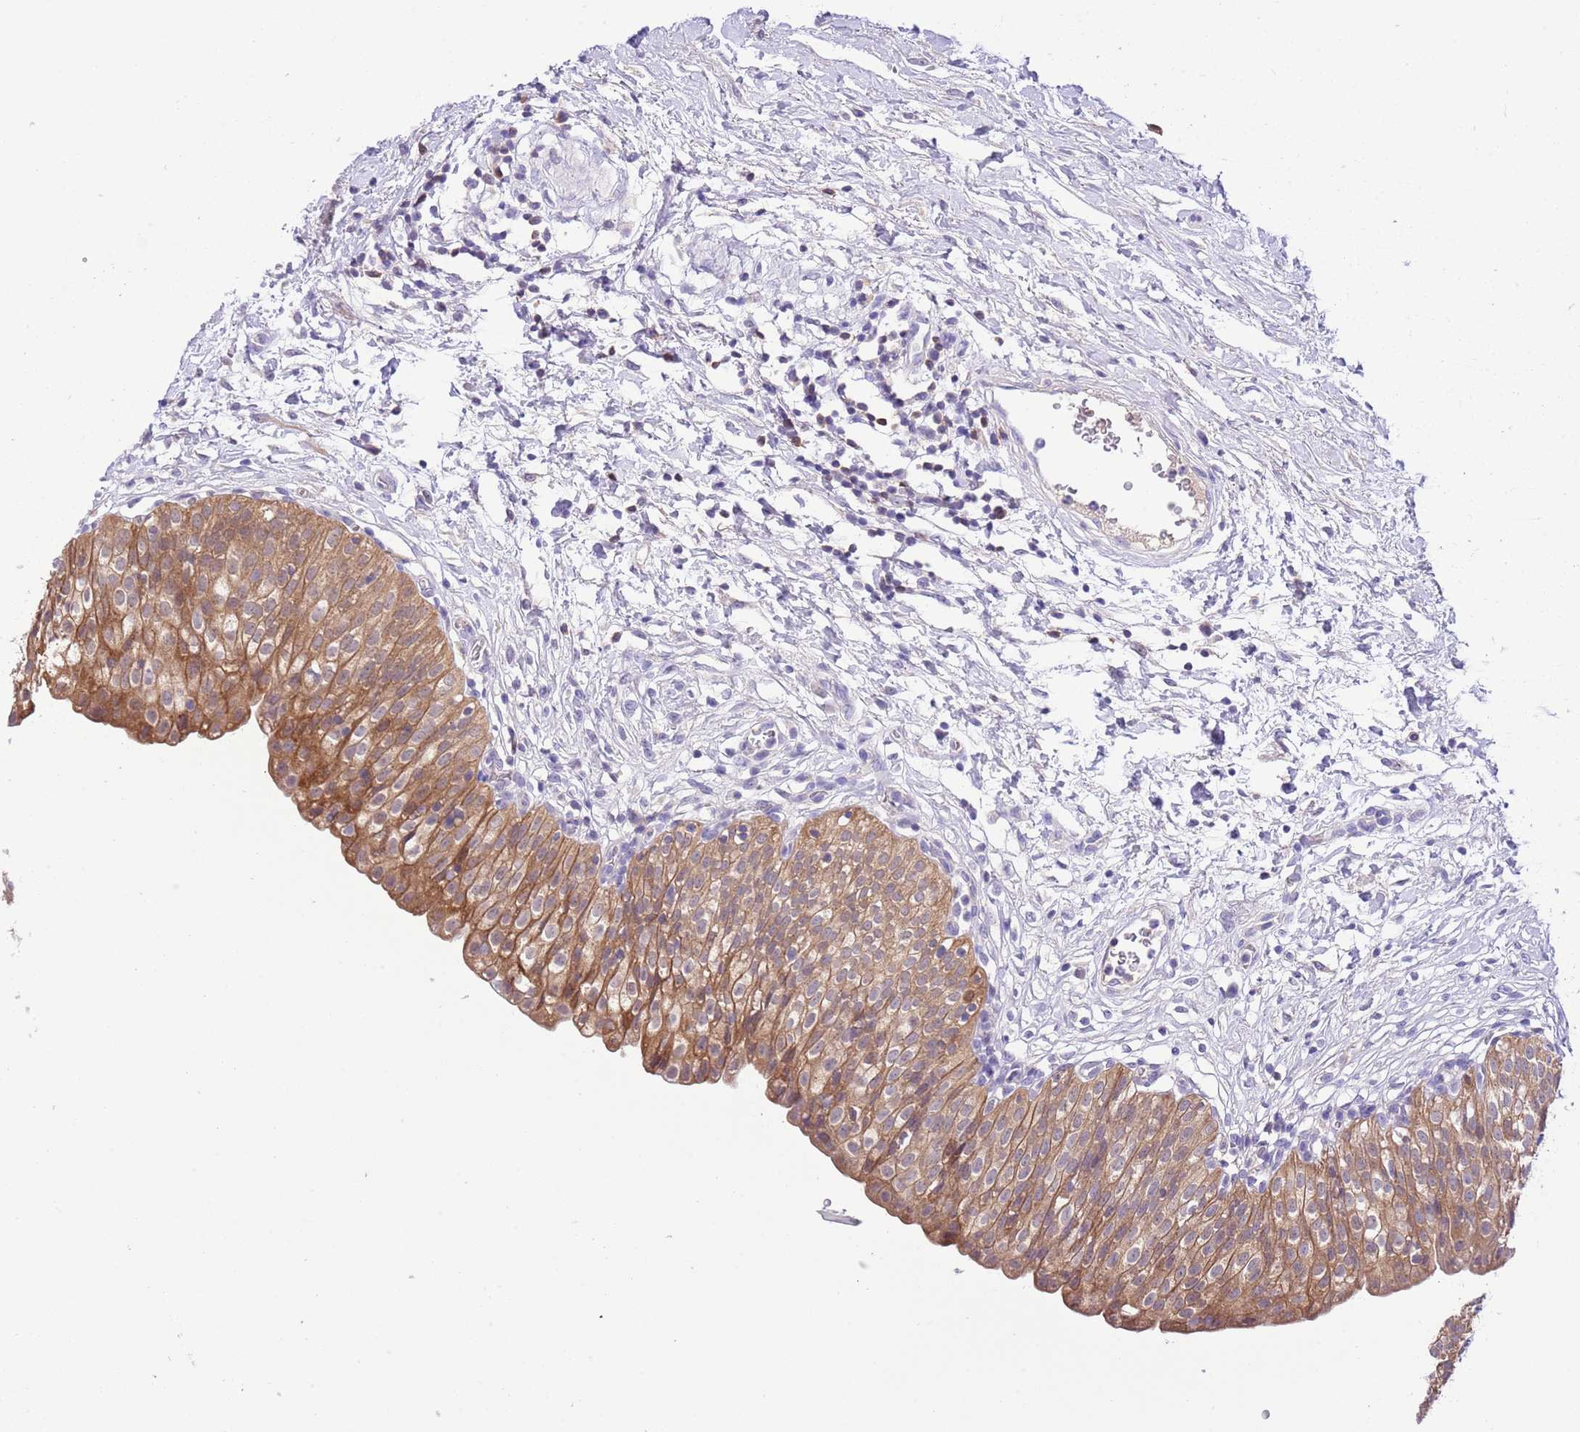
{"staining": {"intensity": "moderate", "quantity": ">75%", "location": "cytoplasmic/membranous"}, "tissue": "urinary bladder", "cell_type": "Urothelial cells", "image_type": "normal", "snomed": [{"axis": "morphology", "description": "Normal tissue, NOS"}, {"axis": "topography", "description": "Urinary bladder"}], "caption": "Moderate cytoplasmic/membranous expression is identified in approximately >75% of urothelial cells in benign urinary bladder. Ihc stains the protein in brown and the nuclei are stained blue.", "gene": "PRR32", "patient": {"sex": "male", "age": 55}}